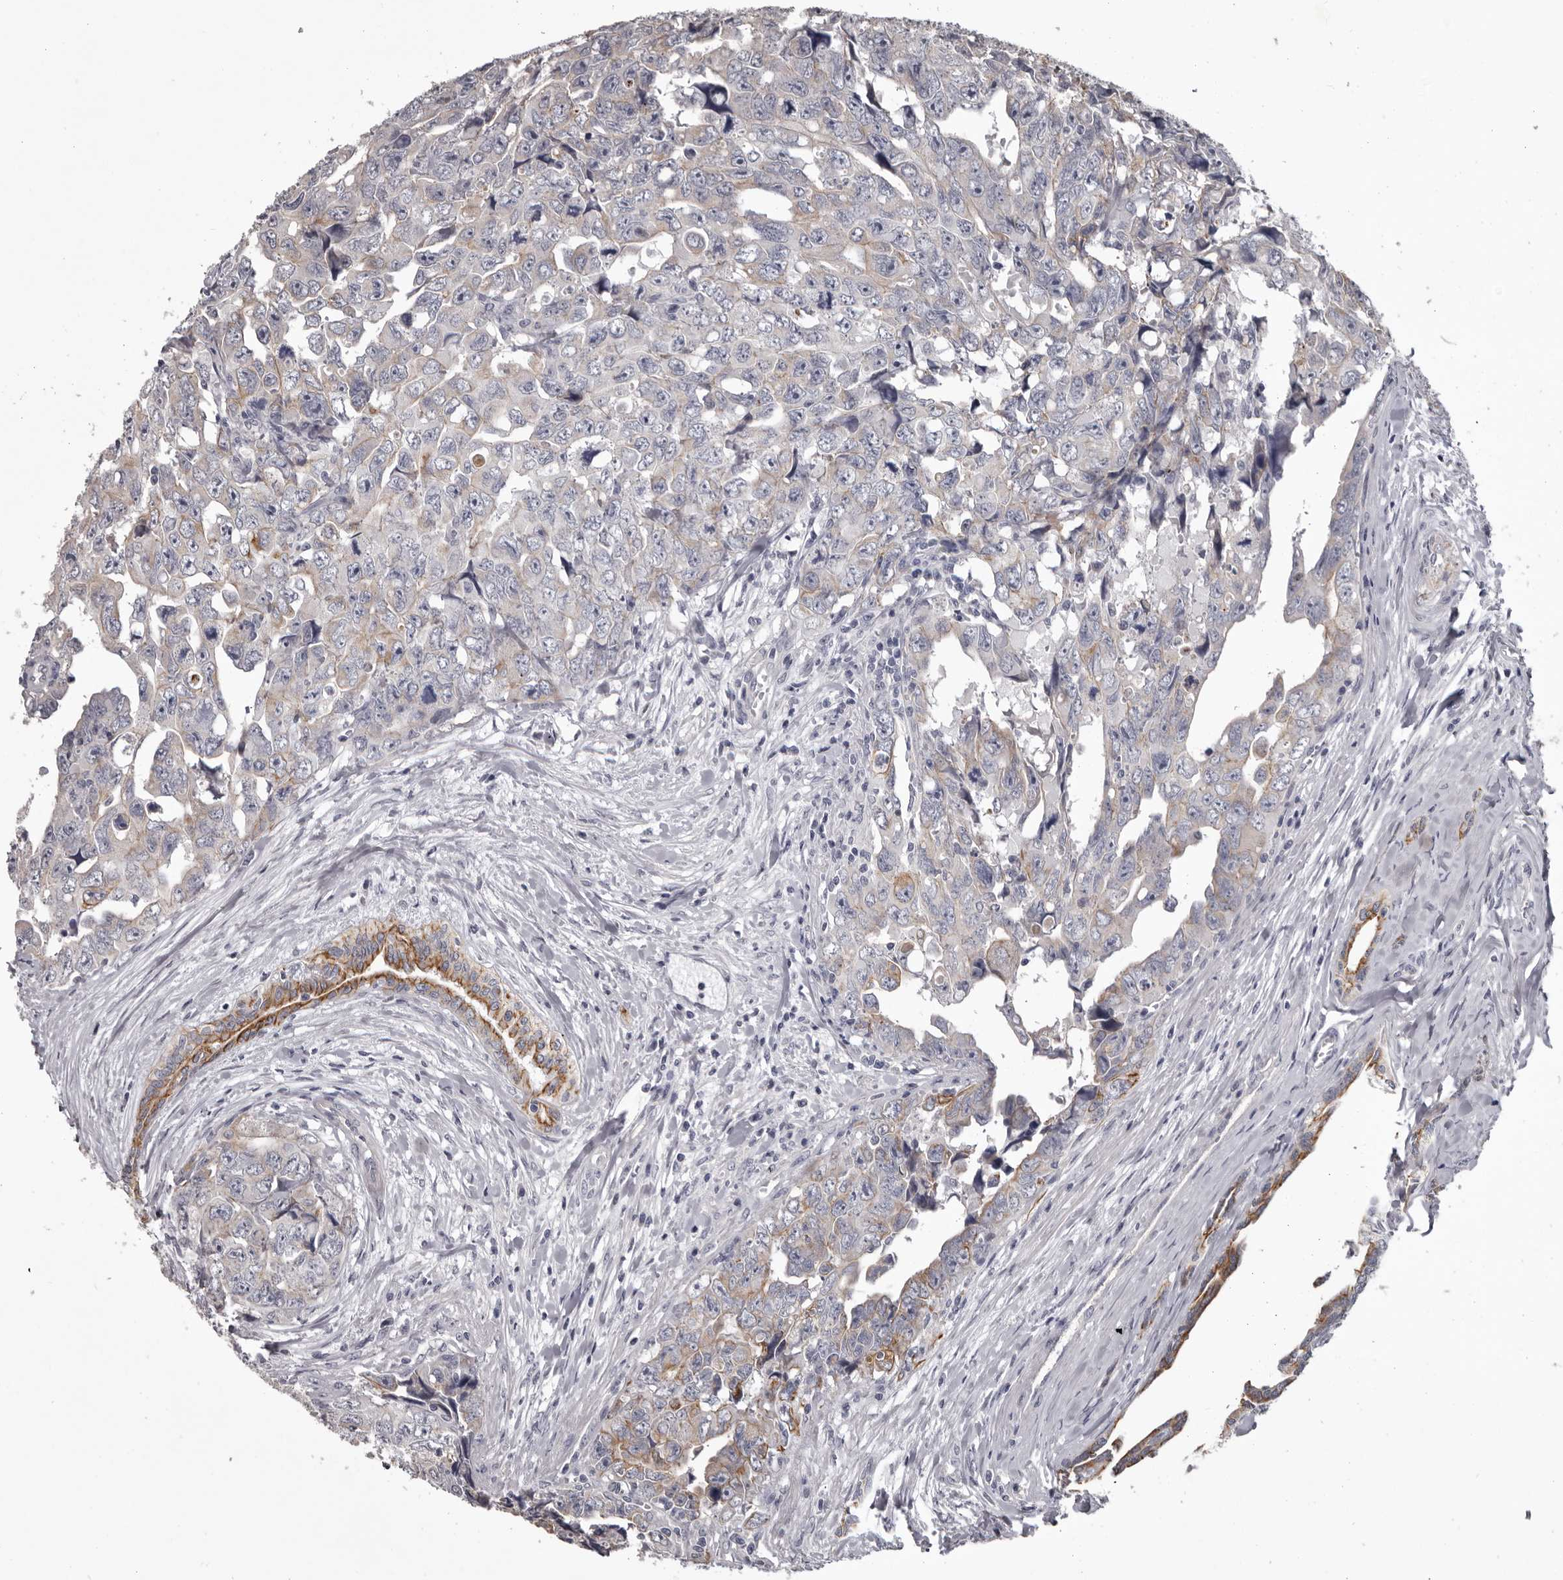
{"staining": {"intensity": "negative", "quantity": "none", "location": "none"}, "tissue": "testis cancer", "cell_type": "Tumor cells", "image_type": "cancer", "snomed": [{"axis": "morphology", "description": "Carcinoma, Embryonal, NOS"}, {"axis": "topography", "description": "Testis"}], "caption": "Immunohistochemical staining of human testis cancer demonstrates no significant positivity in tumor cells.", "gene": "LPAR6", "patient": {"sex": "male", "age": 28}}